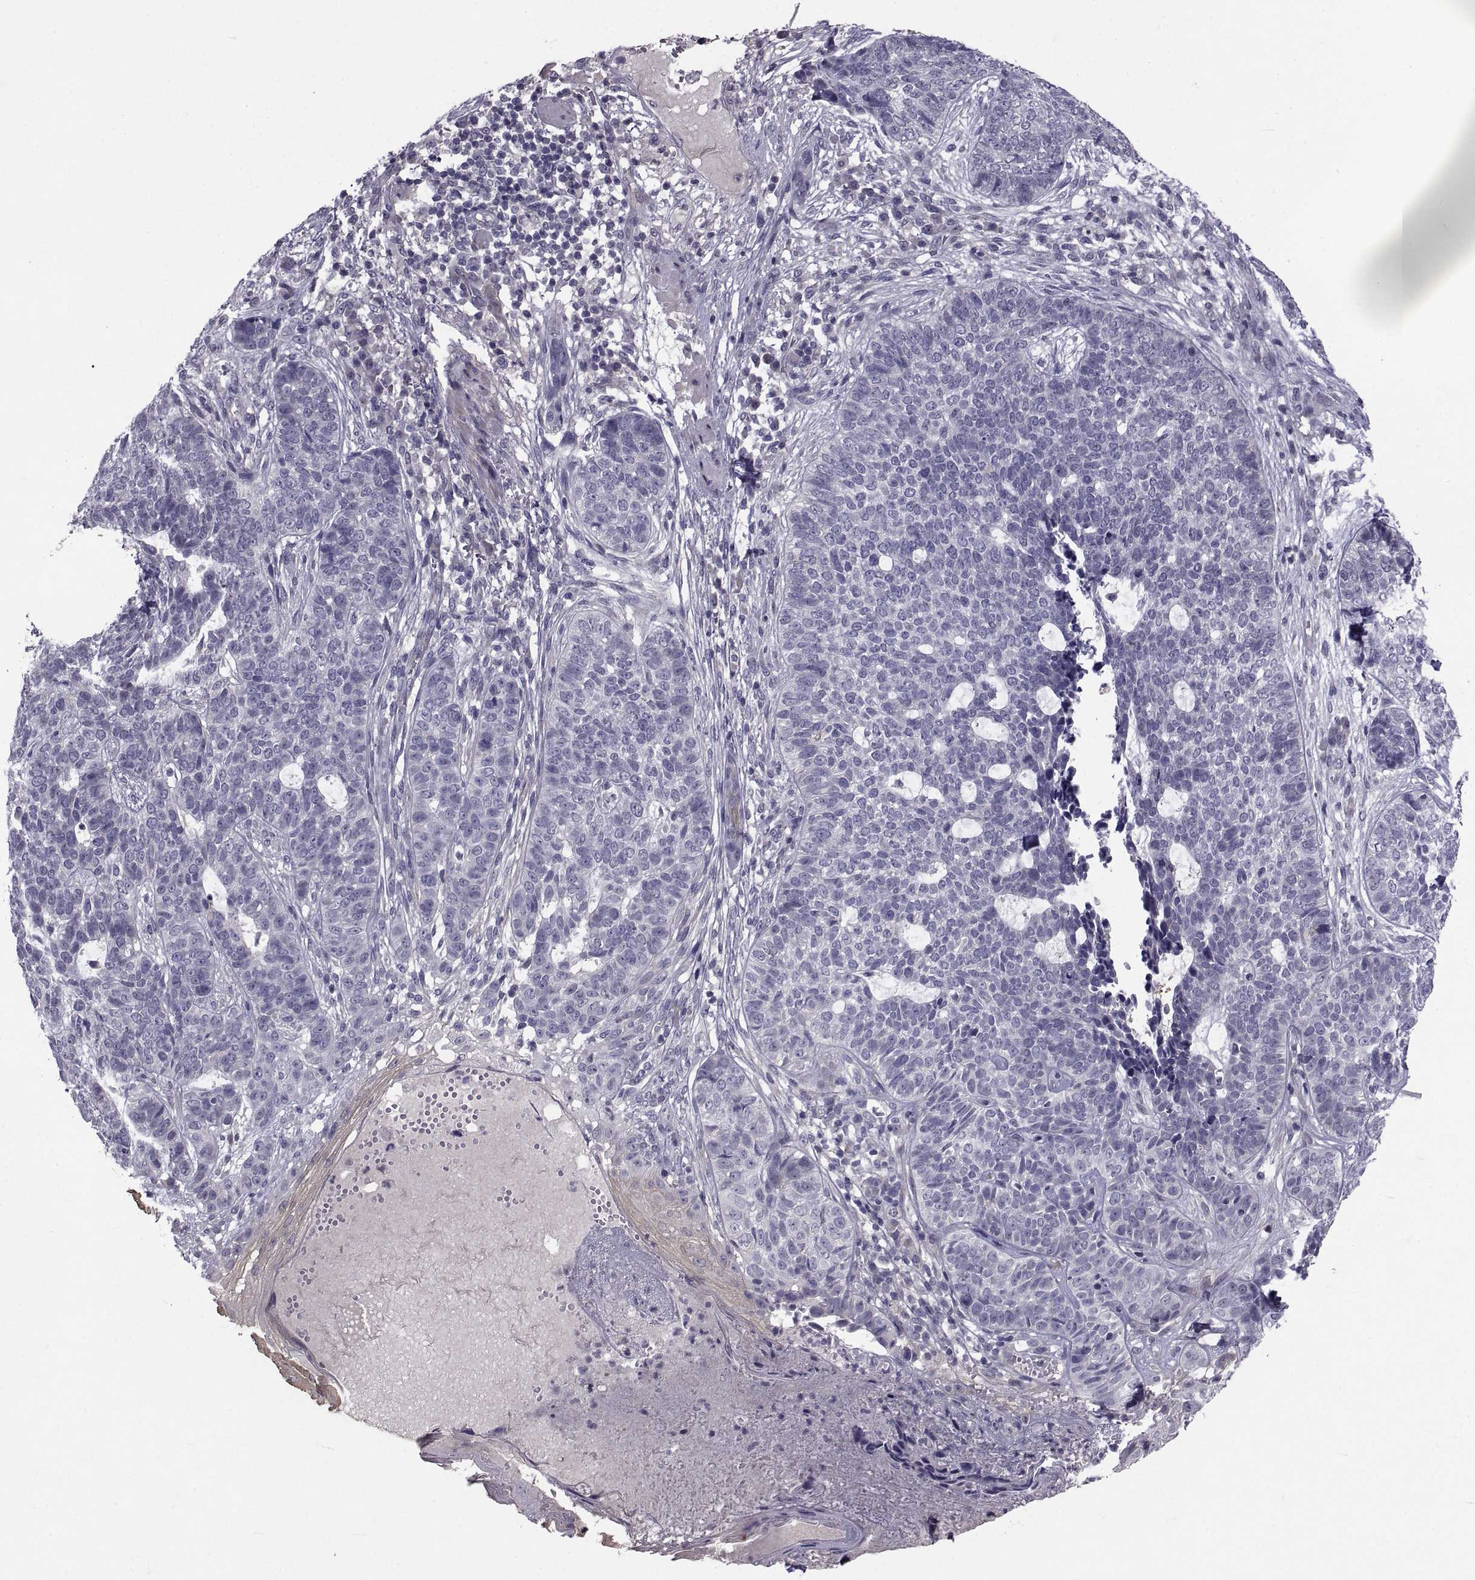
{"staining": {"intensity": "negative", "quantity": "none", "location": "none"}, "tissue": "skin cancer", "cell_type": "Tumor cells", "image_type": "cancer", "snomed": [{"axis": "morphology", "description": "Basal cell carcinoma"}, {"axis": "topography", "description": "Skin"}], "caption": "High power microscopy image of an immunohistochemistry image of skin cancer, revealing no significant expression in tumor cells.", "gene": "NPTX2", "patient": {"sex": "female", "age": 69}}